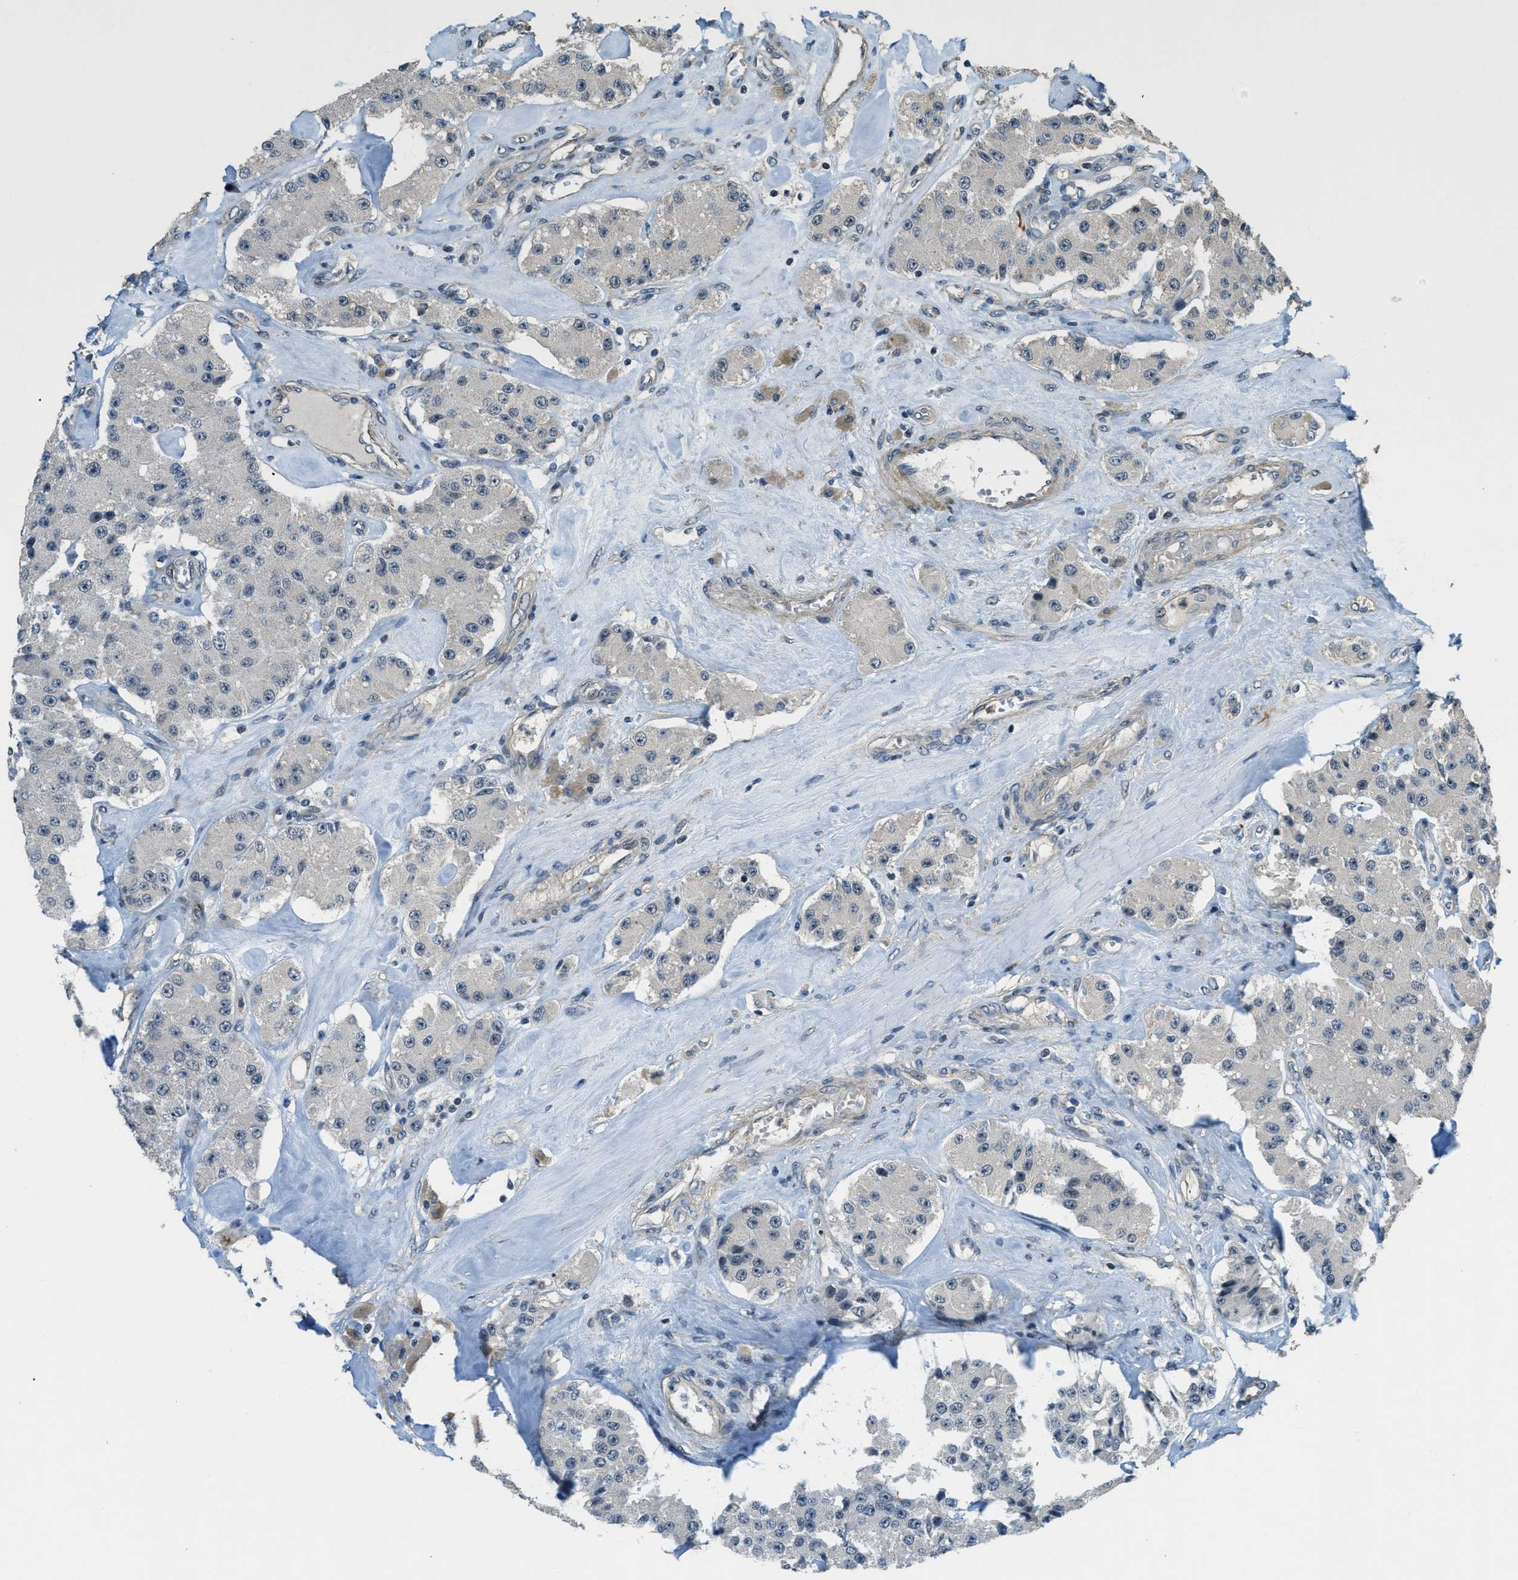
{"staining": {"intensity": "negative", "quantity": "none", "location": "none"}, "tissue": "carcinoid", "cell_type": "Tumor cells", "image_type": "cancer", "snomed": [{"axis": "morphology", "description": "Carcinoid, malignant, NOS"}, {"axis": "topography", "description": "Pancreas"}], "caption": "Histopathology image shows no protein staining in tumor cells of carcinoid (malignant) tissue.", "gene": "MED21", "patient": {"sex": "male", "age": 41}}